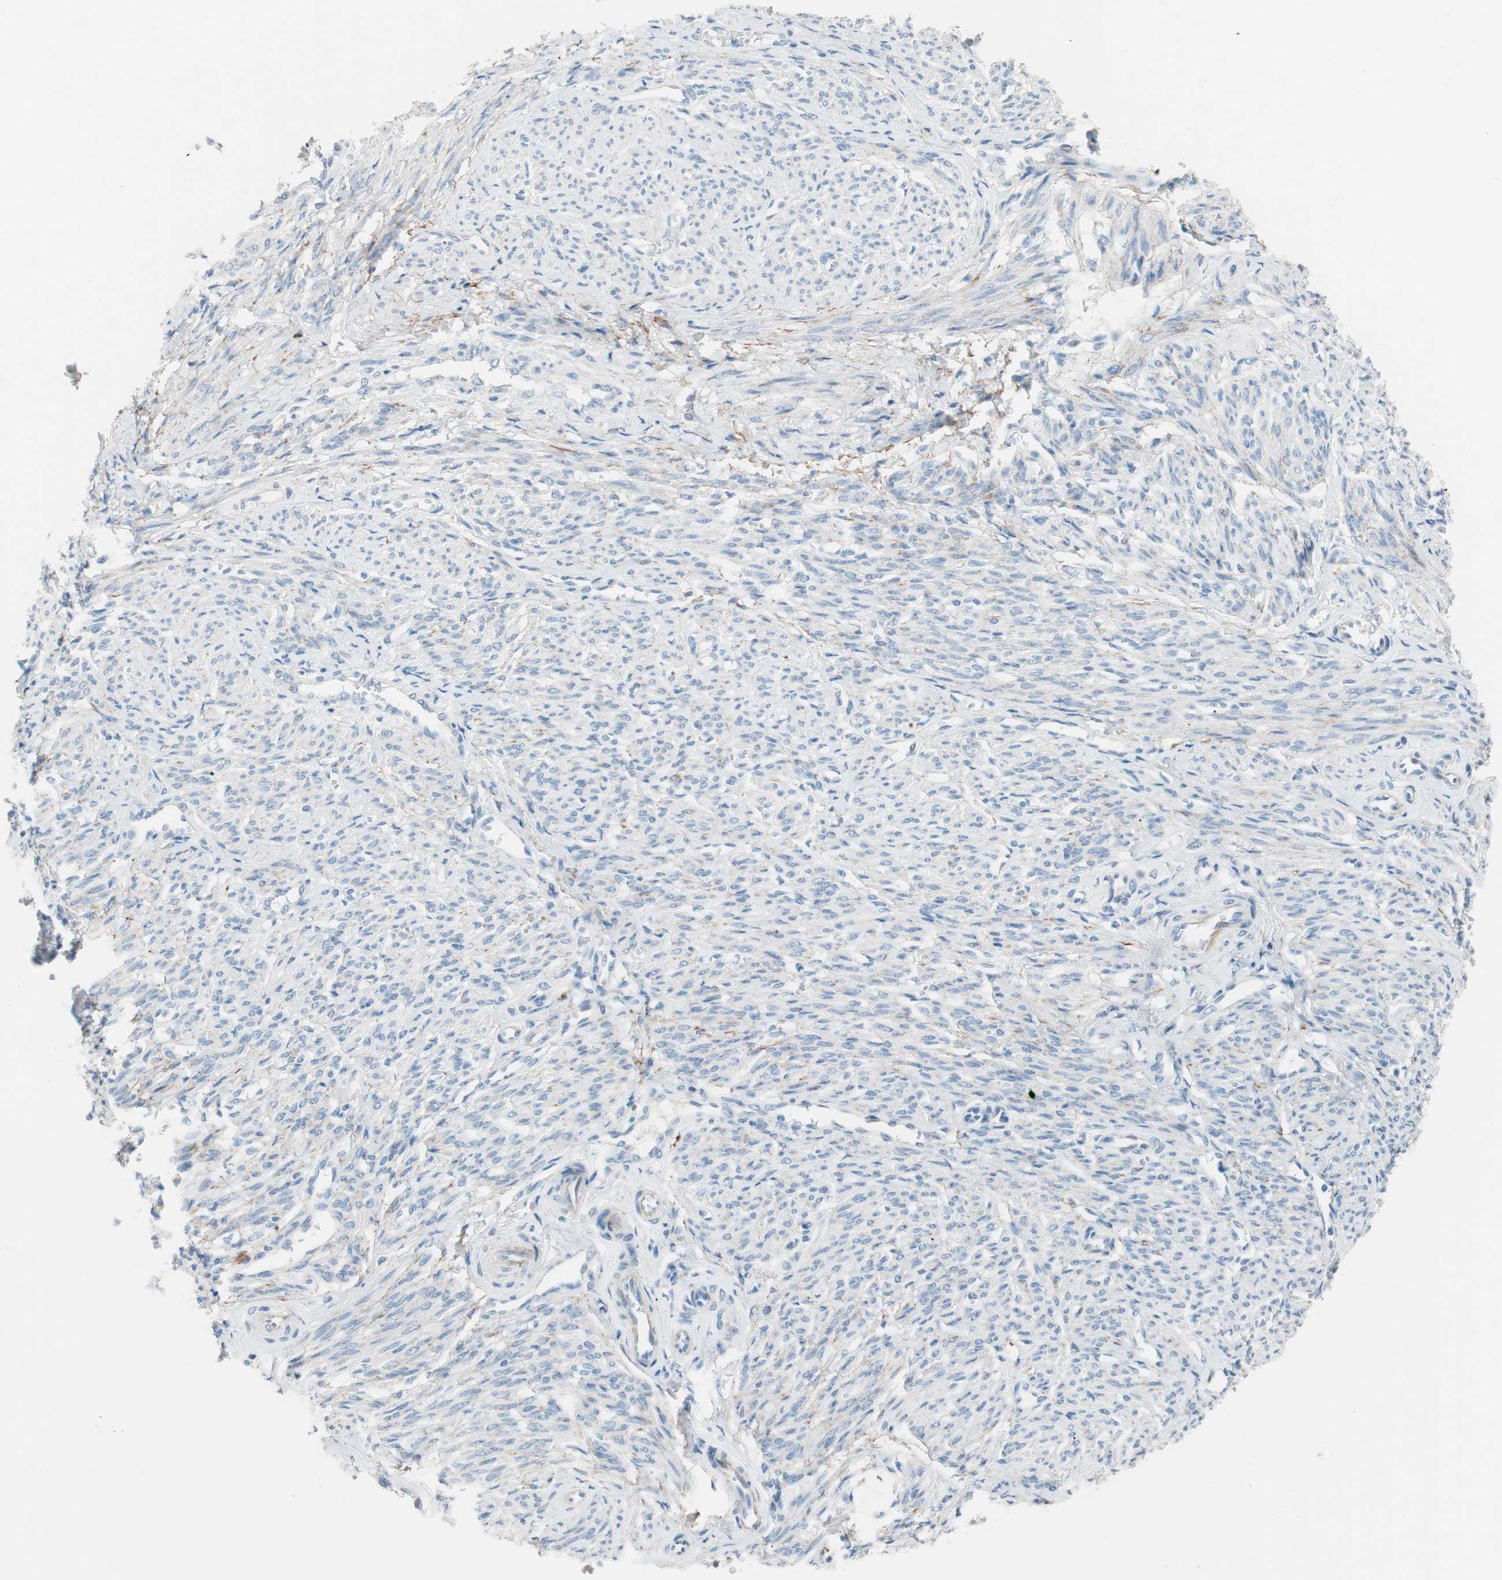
{"staining": {"intensity": "negative", "quantity": "none", "location": "none"}, "tissue": "smooth muscle", "cell_type": "Smooth muscle cells", "image_type": "normal", "snomed": [{"axis": "morphology", "description": "Normal tissue, NOS"}, {"axis": "topography", "description": "Smooth muscle"}], "caption": "The immunohistochemistry (IHC) micrograph has no significant staining in smooth muscle cells of smooth muscle. (DAB (3,3'-diaminobenzidine) IHC visualized using brightfield microscopy, high magnification).", "gene": "FOSL1", "patient": {"sex": "female", "age": 65}}